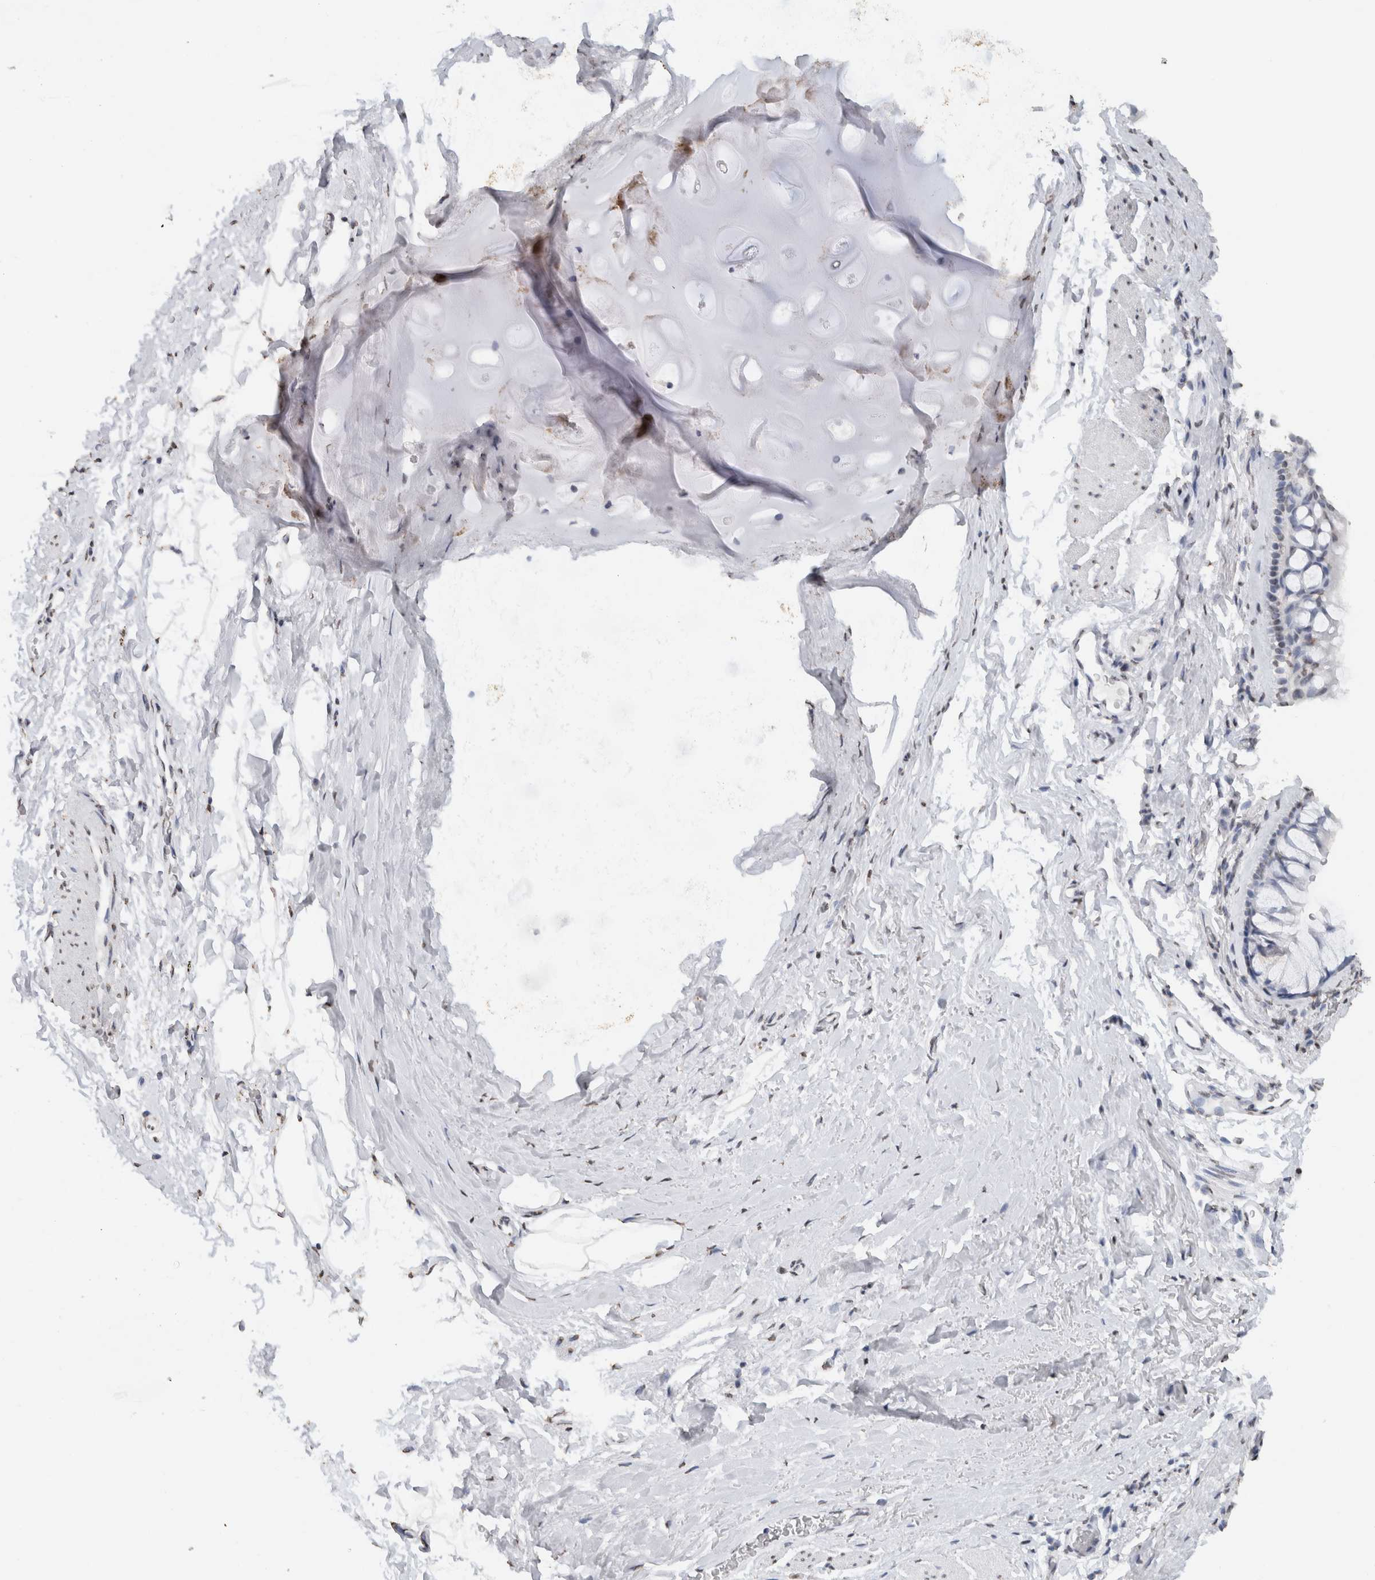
{"staining": {"intensity": "negative", "quantity": "none", "location": "none"}, "tissue": "bronchus", "cell_type": "Respiratory epithelial cells", "image_type": "normal", "snomed": [{"axis": "morphology", "description": "Normal tissue, NOS"}, {"axis": "topography", "description": "Cartilage tissue"}, {"axis": "topography", "description": "Bronchus"}], "caption": "The image demonstrates no significant staining in respiratory epithelial cells of bronchus.", "gene": "CNTN1", "patient": {"sex": "female", "age": 53}}